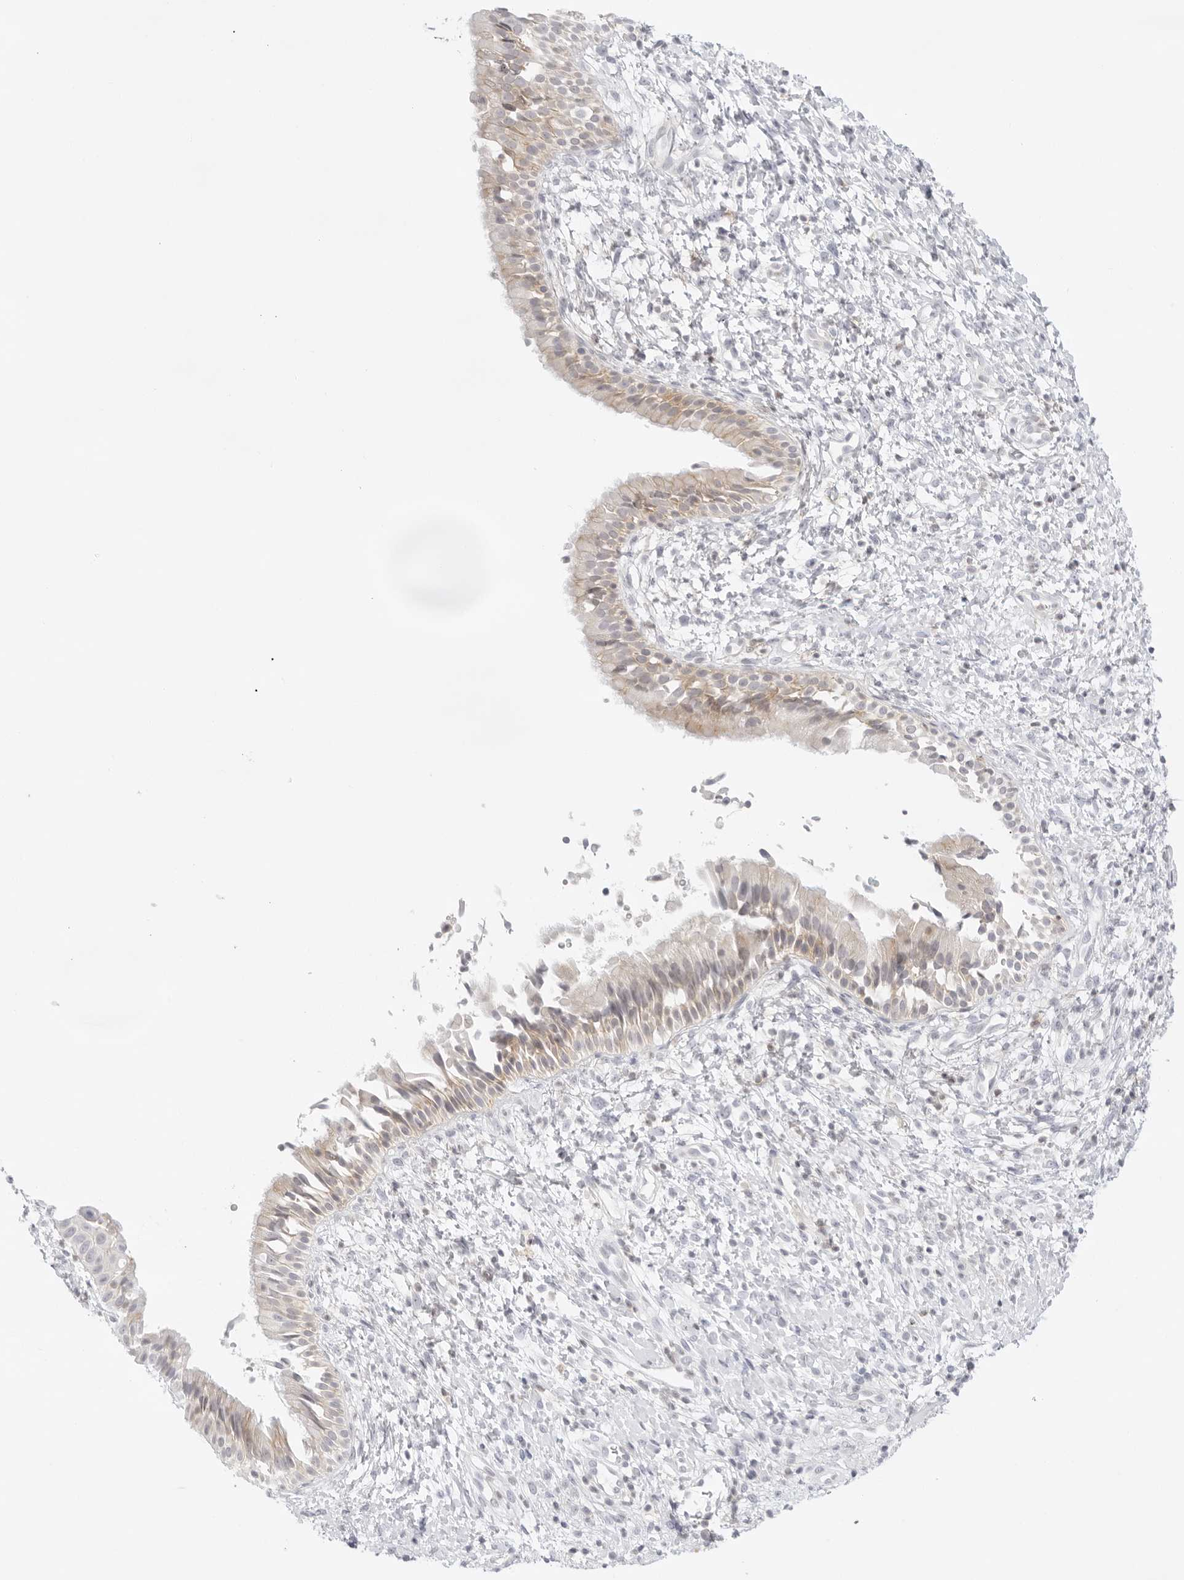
{"staining": {"intensity": "weak", "quantity": "25%-75%", "location": "cytoplasmic/membranous"}, "tissue": "nasopharynx", "cell_type": "Respiratory epithelial cells", "image_type": "normal", "snomed": [{"axis": "morphology", "description": "Normal tissue, NOS"}, {"axis": "topography", "description": "Nasopharynx"}], "caption": "IHC photomicrograph of unremarkable nasopharynx stained for a protein (brown), which exhibits low levels of weak cytoplasmic/membranous positivity in about 25%-75% of respiratory epithelial cells.", "gene": "TNFRSF14", "patient": {"sex": "male", "age": 22}}